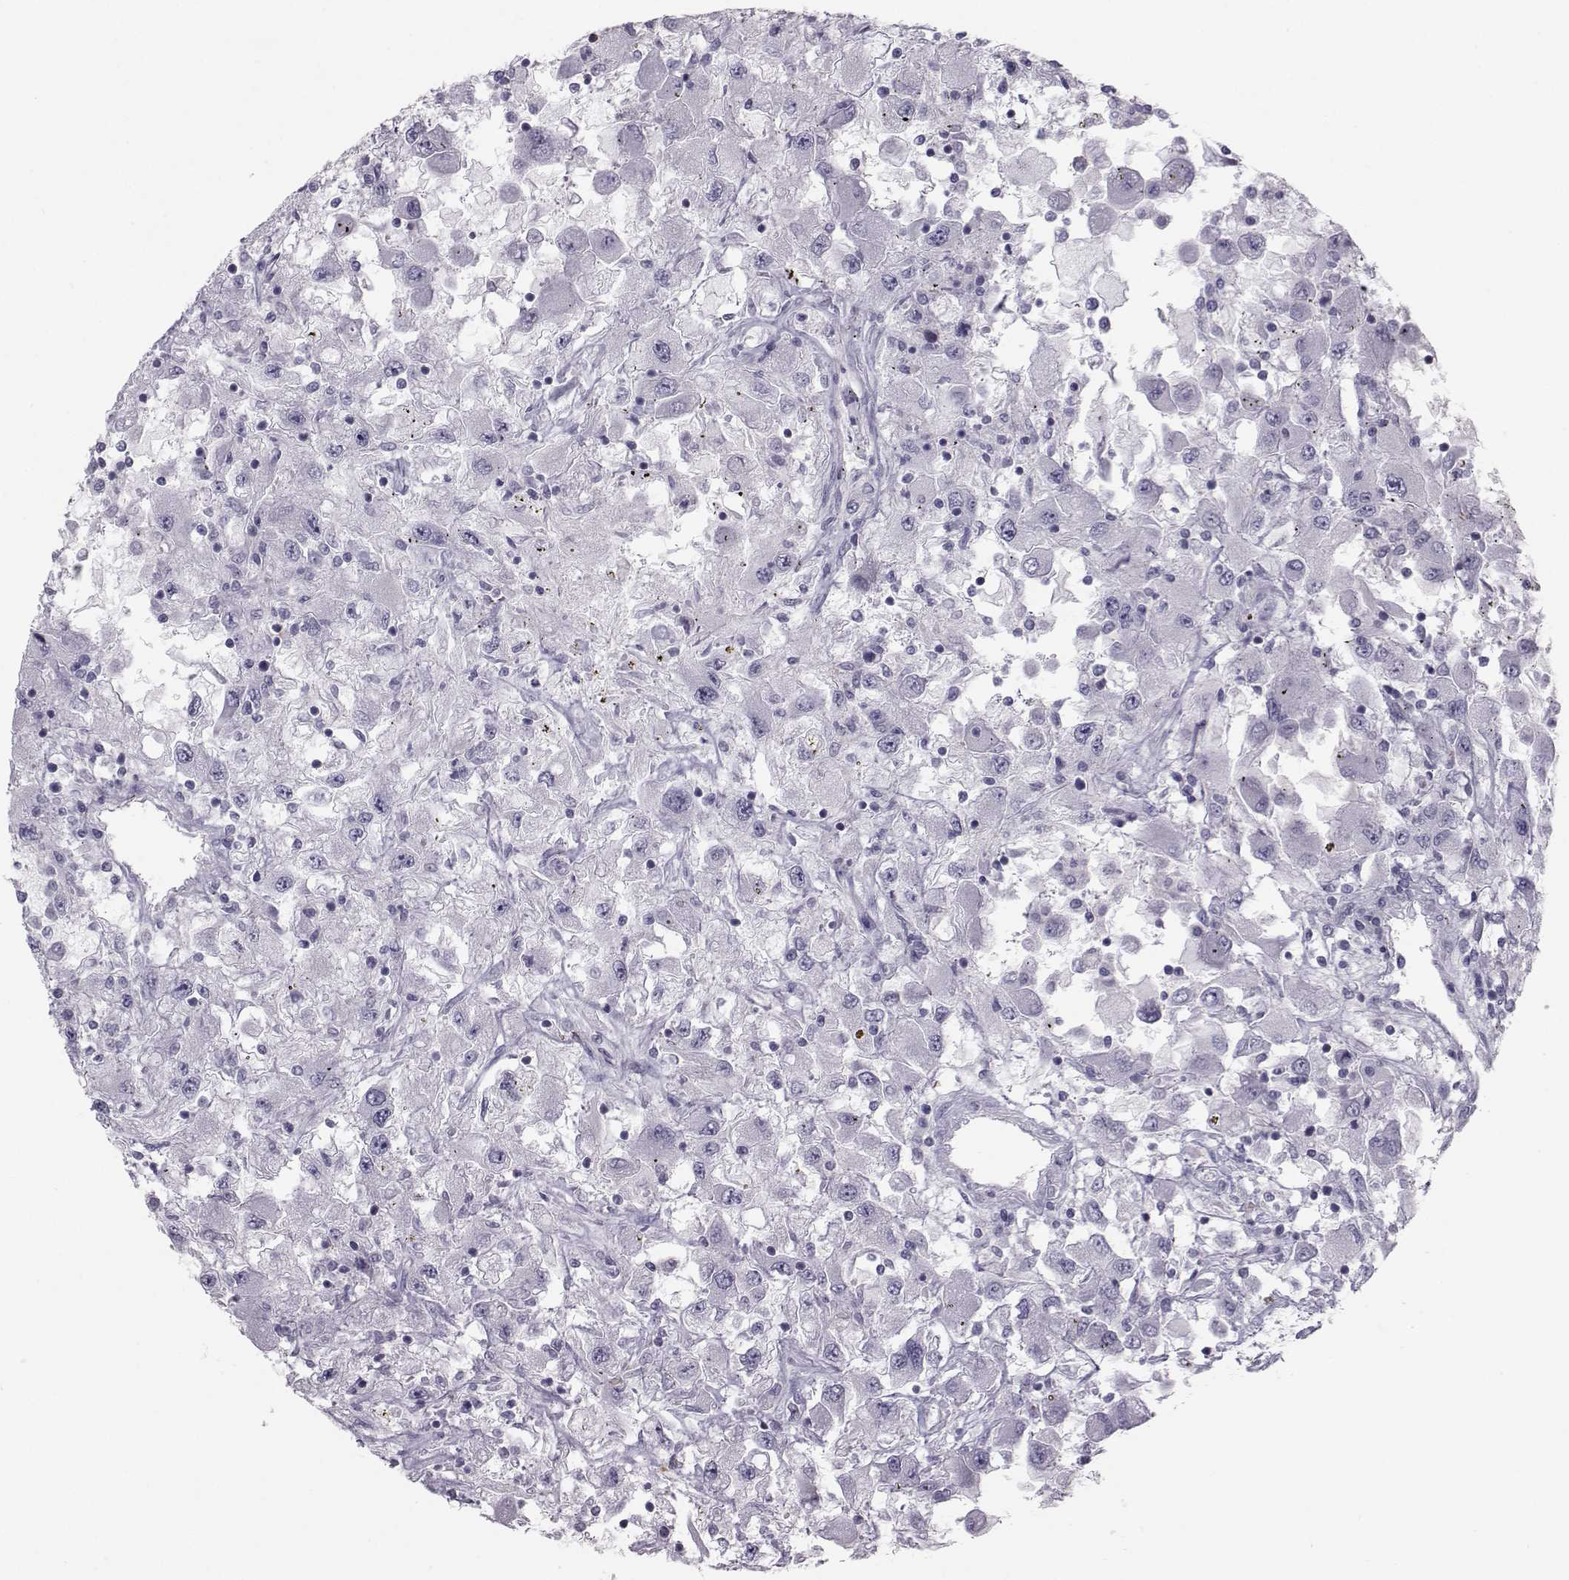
{"staining": {"intensity": "negative", "quantity": "none", "location": "none"}, "tissue": "renal cancer", "cell_type": "Tumor cells", "image_type": "cancer", "snomed": [{"axis": "morphology", "description": "Adenocarcinoma, NOS"}, {"axis": "topography", "description": "Kidney"}], "caption": "Immunohistochemical staining of human renal cancer (adenocarcinoma) shows no significant positivity in tumor cells.", "gene": "GARIN3", "patient": {"sex": "female", "age": 67}}